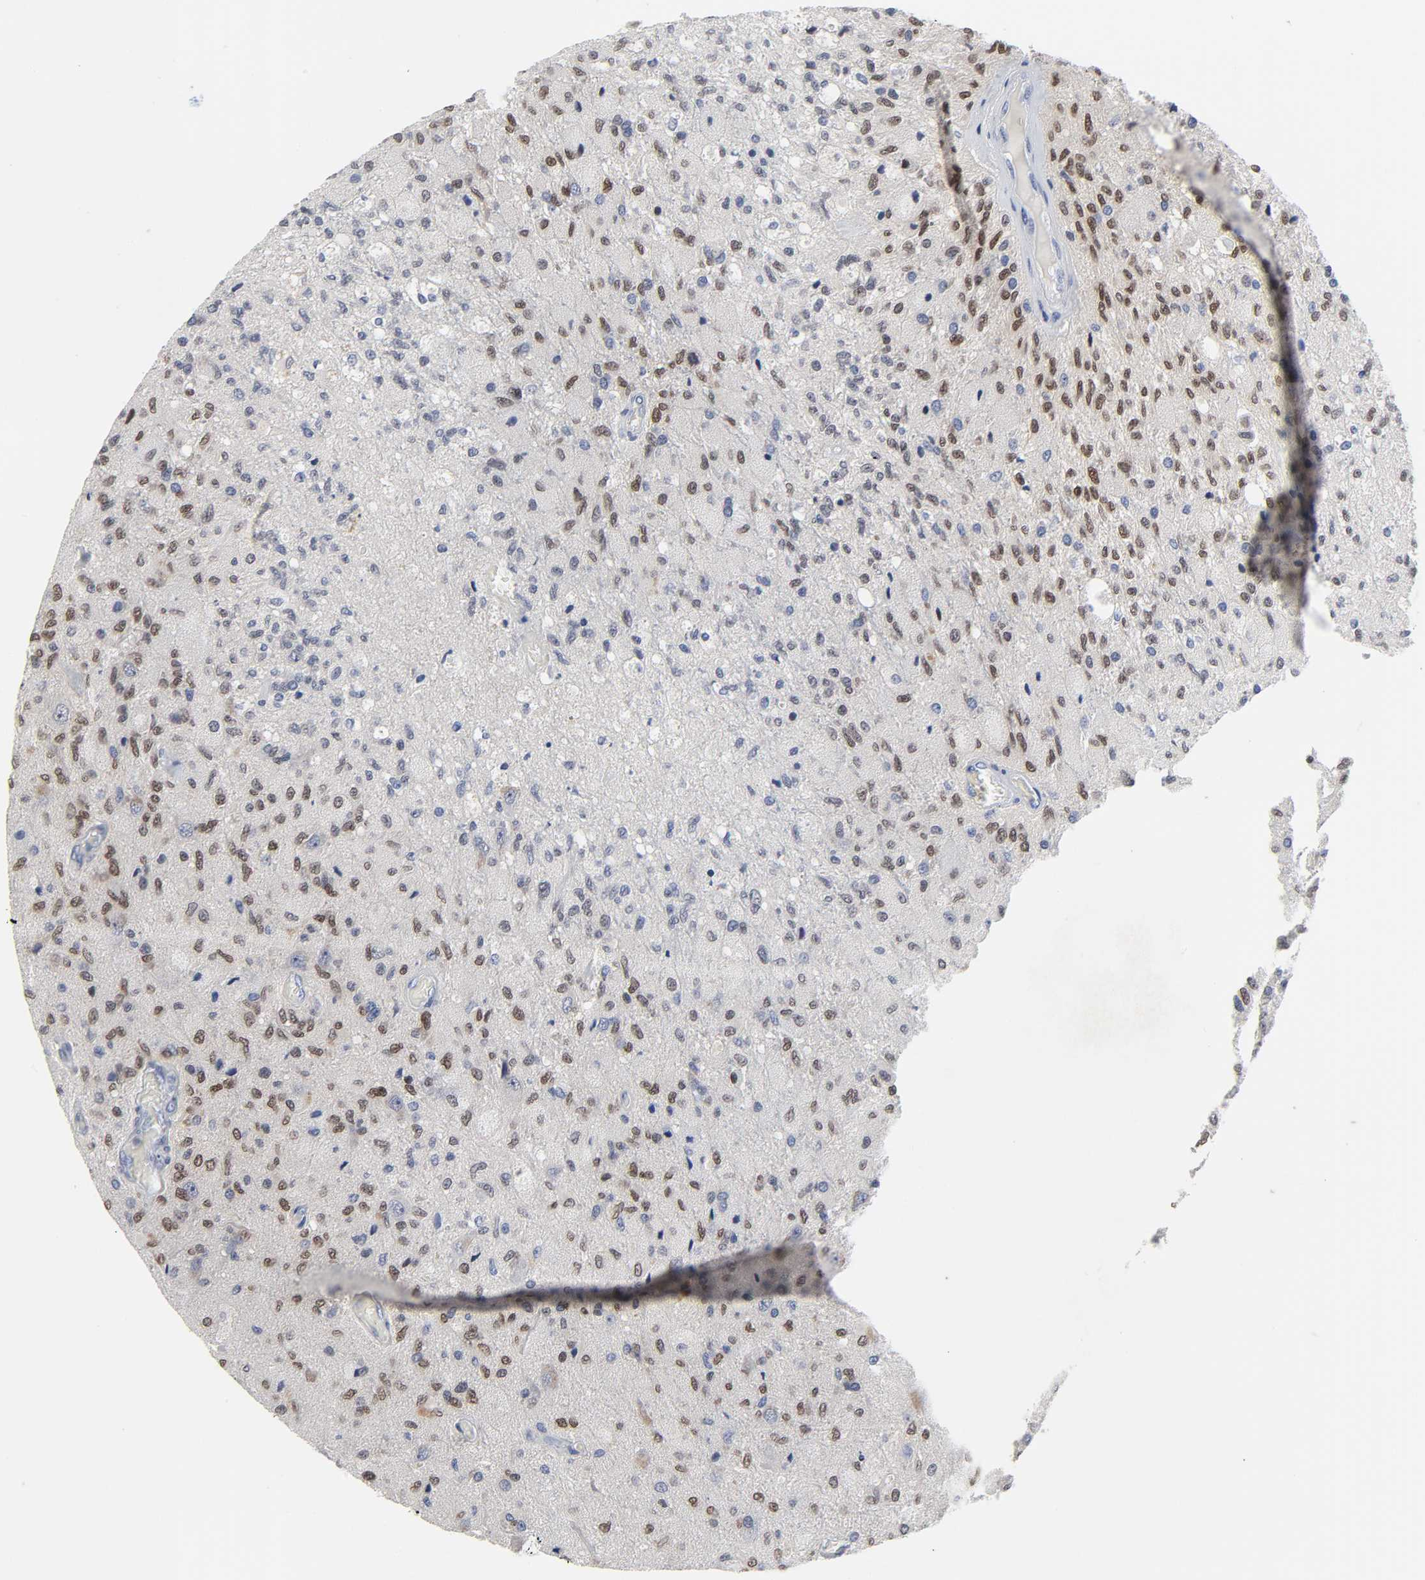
{"staining": {"intensity": "moderate", "quantity": "25%-75%", "location": "nuclear"}, "tissue": "glioma", "cell_type": "Tumor cells", "image_type": "cancer", "snomed": [{"axis": "morphology", "description": "Normal tissue, NOS"}, {"axis": "morphology", "description": "Glioma, malignant, High grade"}, {"axis": "topography", "description": "Cerebral cortex"}], "caption": "Immunohistochemistry (IHC) (DAB) staining of human malignant high-grade glioma displays moderate nuclear protein positivity in approximately 25%-75% of tumor cells.", "gene": "SALL2", "patient": {"sex": "male", "age": 77}}